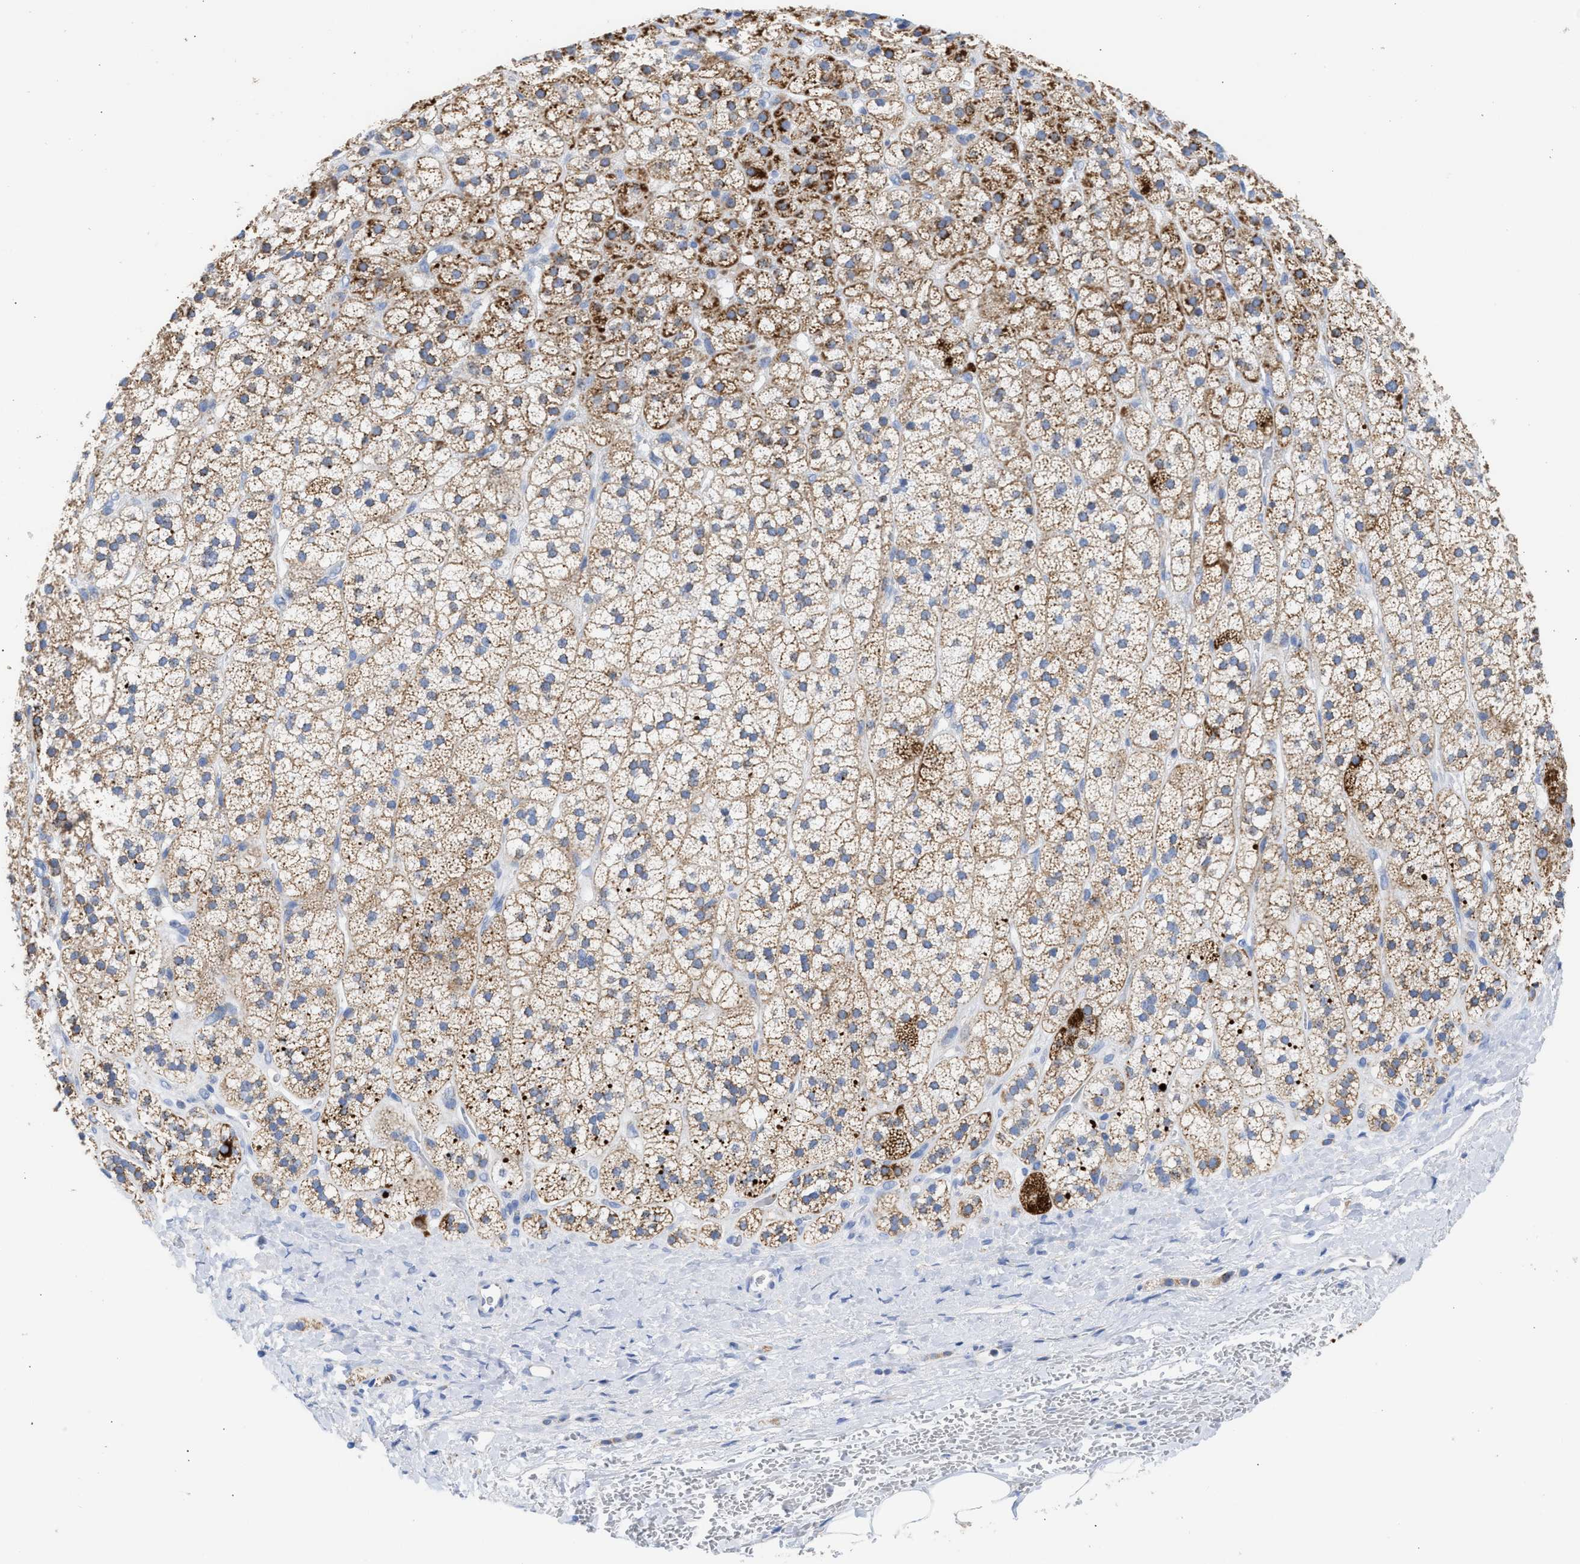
{"staining": {"intensity": "moderate", "quantity": ">75%", "location": "cytoplasmic/membranous"}, "tissue": "adrenal gland", "cell_type": "Glandular cells", "image_type": "normal", "snomed": [{"axis": "morphology", "description": "Normal tissue, NOS"}, {"axis": "topography", "description": "Adrenal gland"}], "caption": "A photomicrograph of human adrenal gland stained for a protein reveals moderate cytoplasmic/membranous brown staining in glandular cells. Immunohistochemistry (ihc) stains the protein in brown and the nuclei are stained blue.", "gene": "ACOT13", "patient": {"sex": "male", "age": 56}}